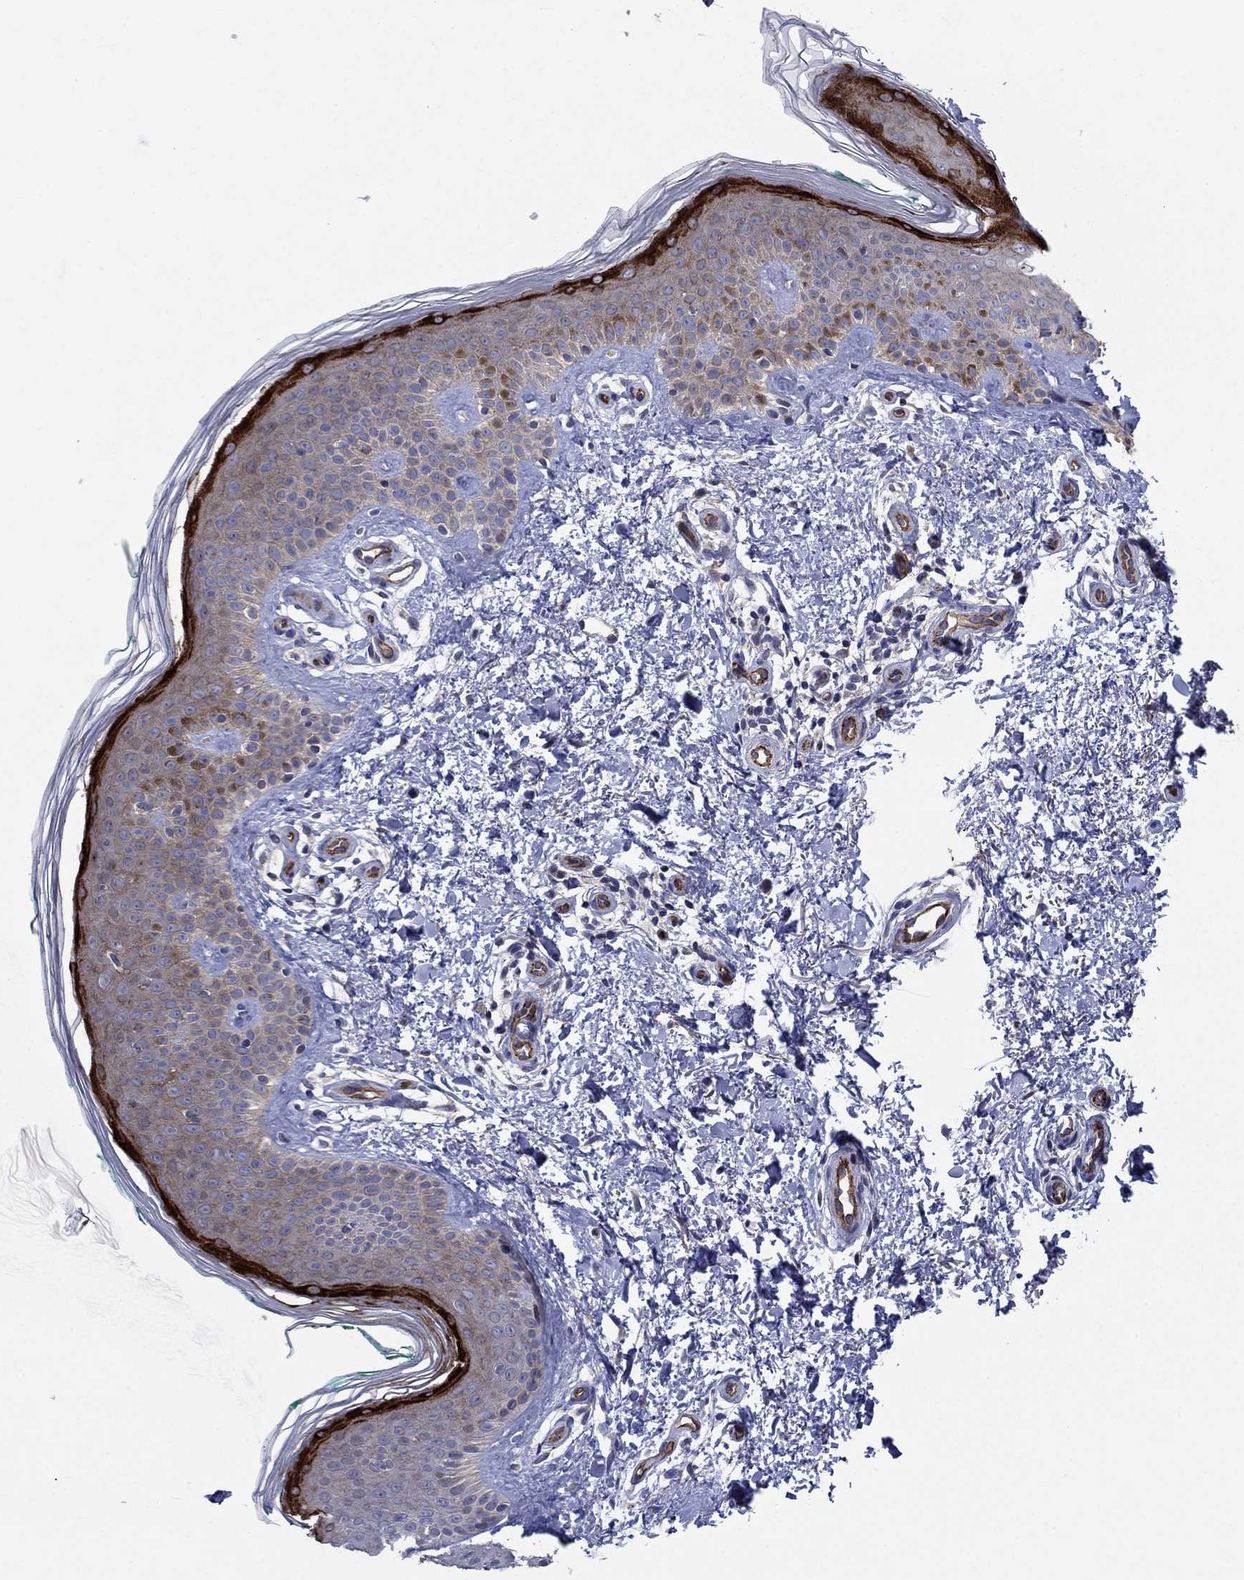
{"staining": {"intensity": "negative", "quantity": "none", "location": "none"}, "tissue": "skin", "cell_type": "Fibroblasts", "image_type": "normal", "snomed": [{"axis": "morphology", "description": "Normal tissue, NOS"}, {"axis": "morphology", "description": "Inflammation, NOS"}, {"axis": "morphology", "description": "Fibrosis, NOS"}, {"axis": "topography", "description": "Skin"}], "caption": "High power microscopy histopathology image of an immunohistochemistry photomicrograph of benign skin, revealing no significant staining in fibroblasts. (DAB (3,3'-diaminobenzidine) immunohistochemistry visualized using brightfield microscopy, high magnification).", "gene": "SLC7A1", "patient": {"sex": "male", "age": 71}}